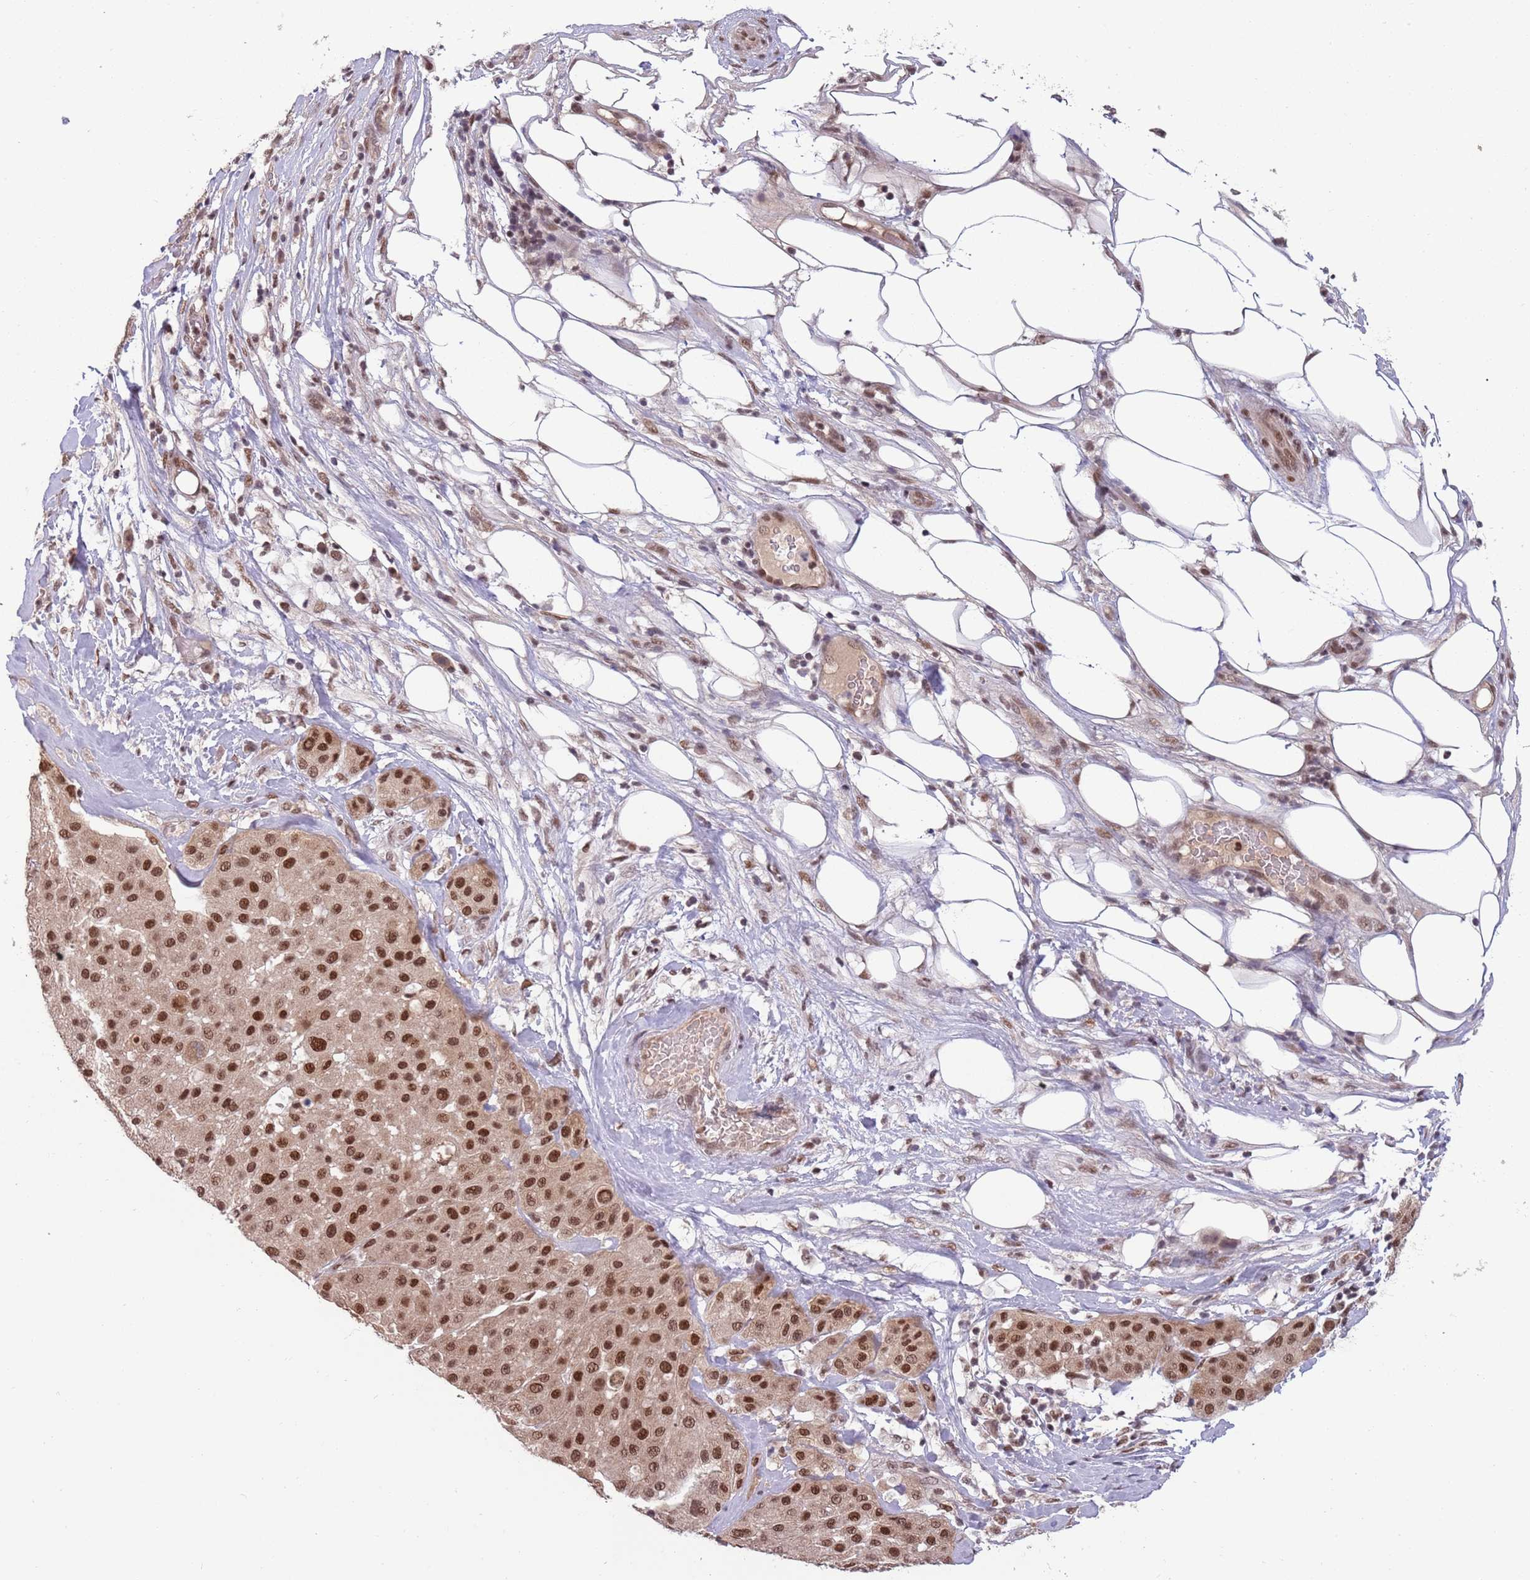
{"staining": {"intensity": "strong", "quantity": ">75%", "location": "nuclear"}, "tissue": "melanoma", "cell_type": "Tumor cells", "image_type": "cancer", "snomed": [{"axis": "morphology", "description": "Malignant melanoma, Metastatic site"}, {"axis": "topography", "description": "Smooth muscle"}], "caption": "A brown stain highlights strong nuclear positivity of a protein in melanoma tumor cells.", "gene": "ZBTB7A", "patient": {"sex": "male", "age": 41}}